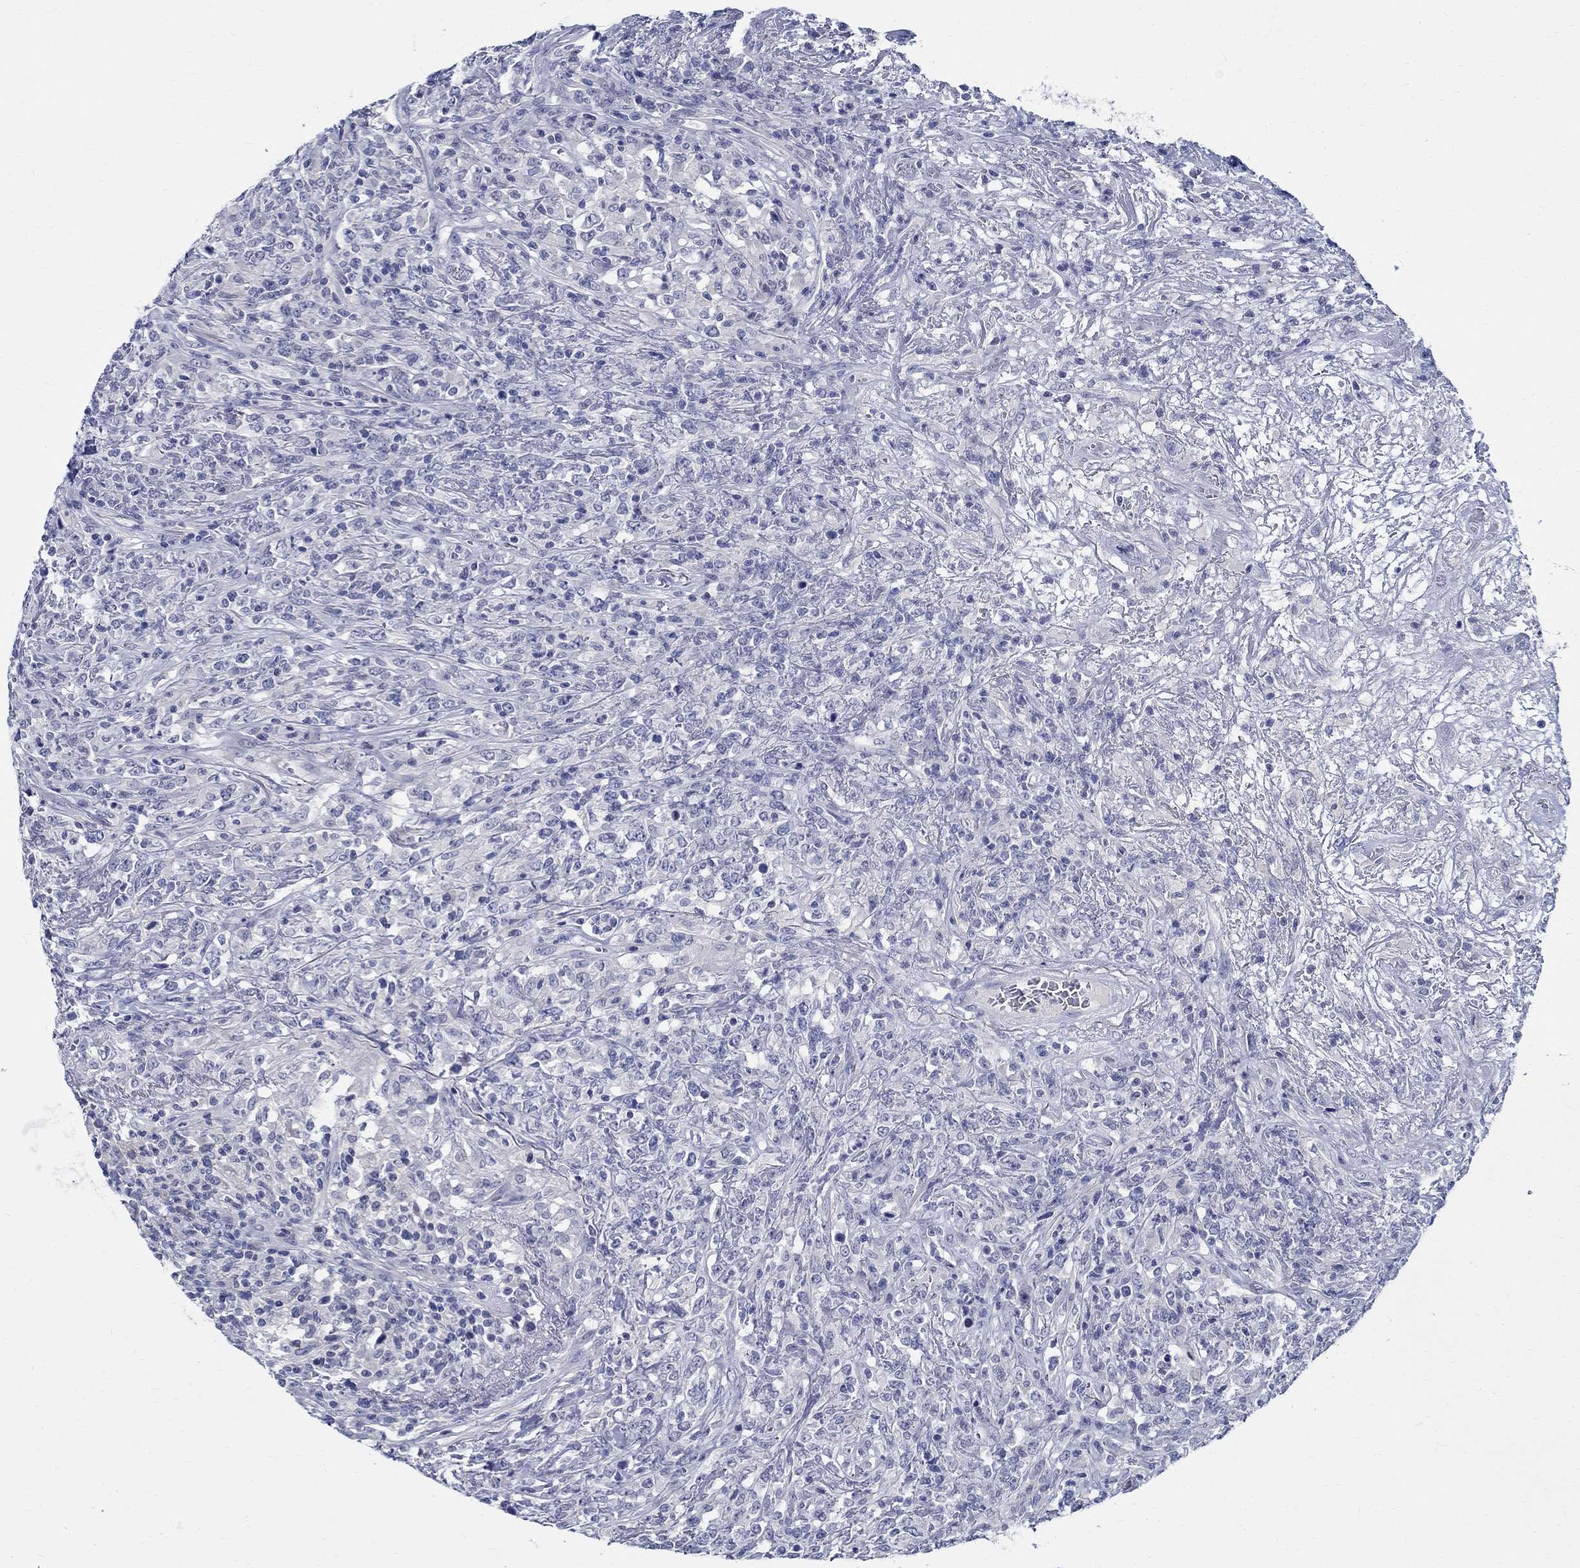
{"staining": {"intensity": "negative", "quantity": "none", "location": "none"}, "tissue": "lymphoma", "cell_type": "Tumor cells", "image_type": "cancer", "snomed": [{"axis": "morphology", "description": "Malignant lymphoma, non-Hodgkin's type, High grade"}, {"axis": "topography", "description": "Lung"}], "caption": "Immunohistochemical staining of human lymphoma exhibits no significant positivity in tumor cells. (DAB (3,3'-diaminobenzidine) immunohistochemistry, high magnification).", "gene": "CETN1", "patient": {"sex": "male", "age": 79}}